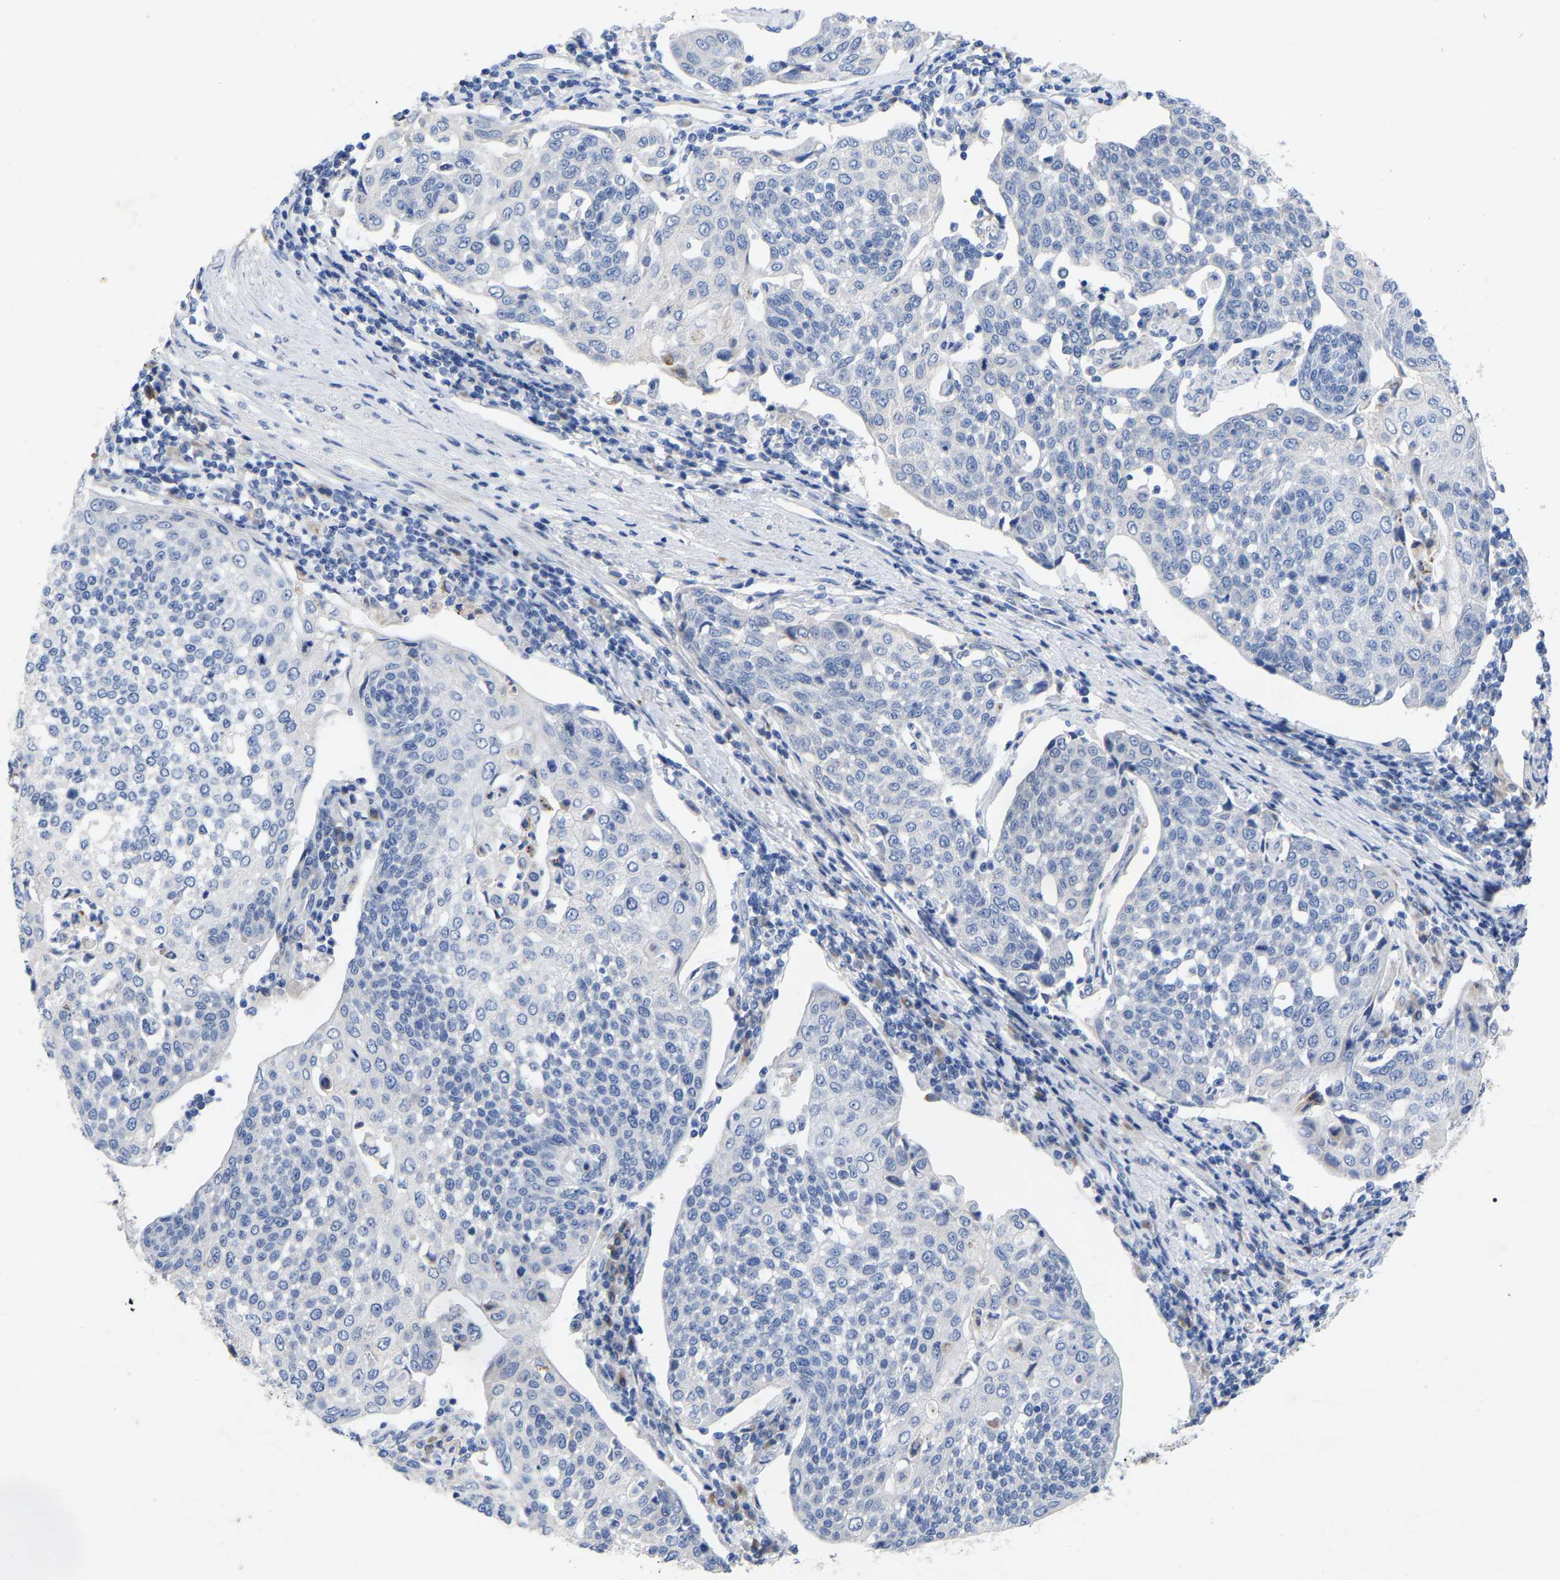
{"staining": {"intensity": "negative", "quantity": "none", "location": "none"}, "tissue": "cervical cancer", "cell_type": "Tumor cells", "image_type": "cancer", "snomed": [{"axis": "morphology", "description": "Squamous cell carcinoma, NOS"}, {"axis": "topography", "description": "Cervix"}], "caption": "Tumor cells show no significant positivity in cervical squamous cell carcinoma.", "gene": "STRIP2", "patient": {"sex": "female", "age": 34}}